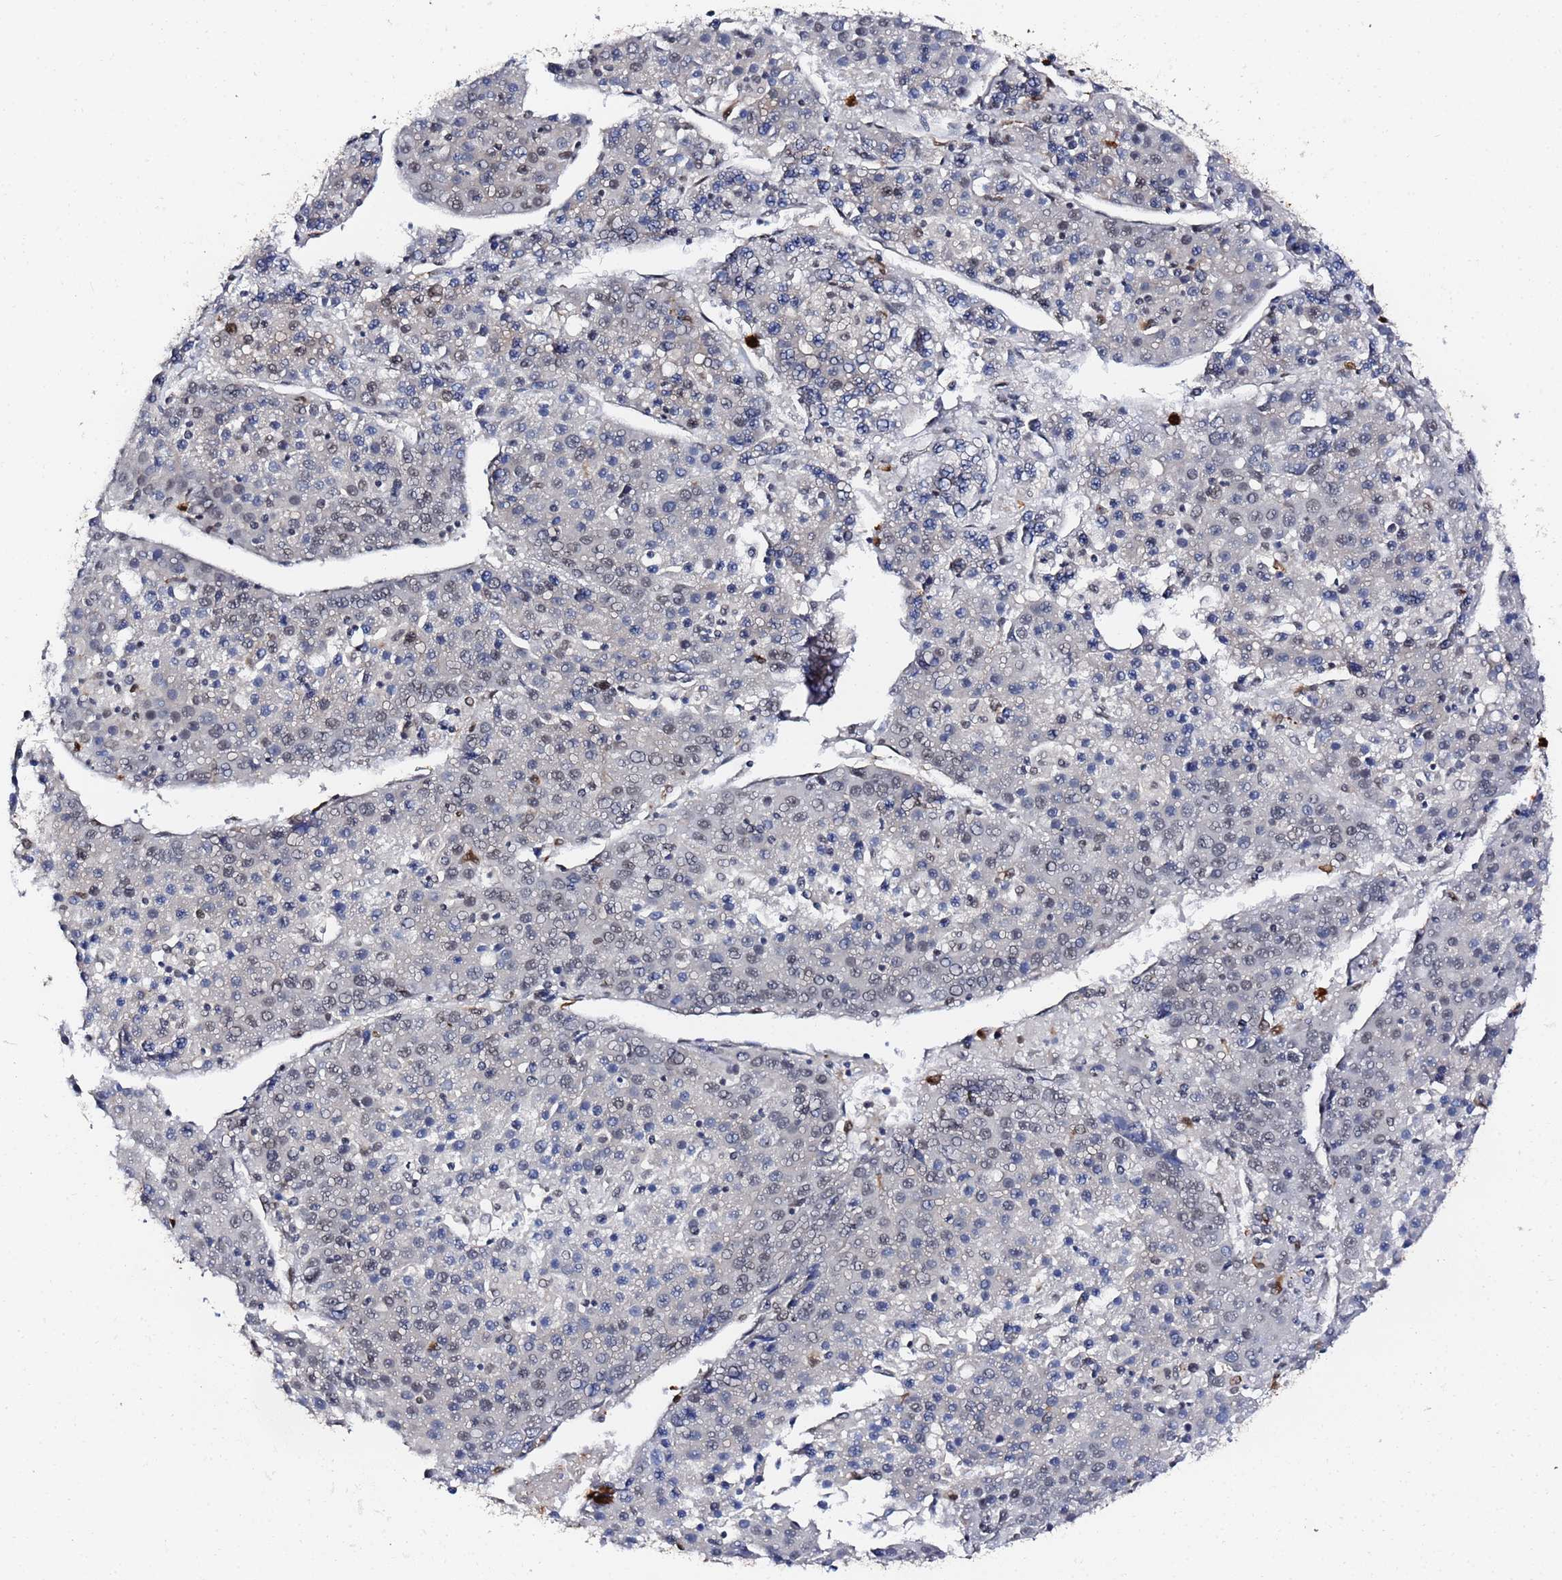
{"staining": {"intensity": "weak", "quantity": "25%-75%", "location": "nuclear"}, "tissue": "liver cancer", "cell_type": "Tumor cells", "image_type": "cancer", "snomed": [{"axis": "morphology", "description": "Carcinoma, Hepatocellular, NOS"}, {"axis": "topography", "description": "Liver"}], "caption": "Immunohistochemistry histopathology image of neoplastic tissue: human hepatocellular carcinoma (liver) stained using IHC exhibits low levels of weak protein expression localized specifically in the nuclear of tumor cells, appearing as a nuclear brown color.", "gene": "MTCL1", "patient": {"sex": "male", "age": 55}}